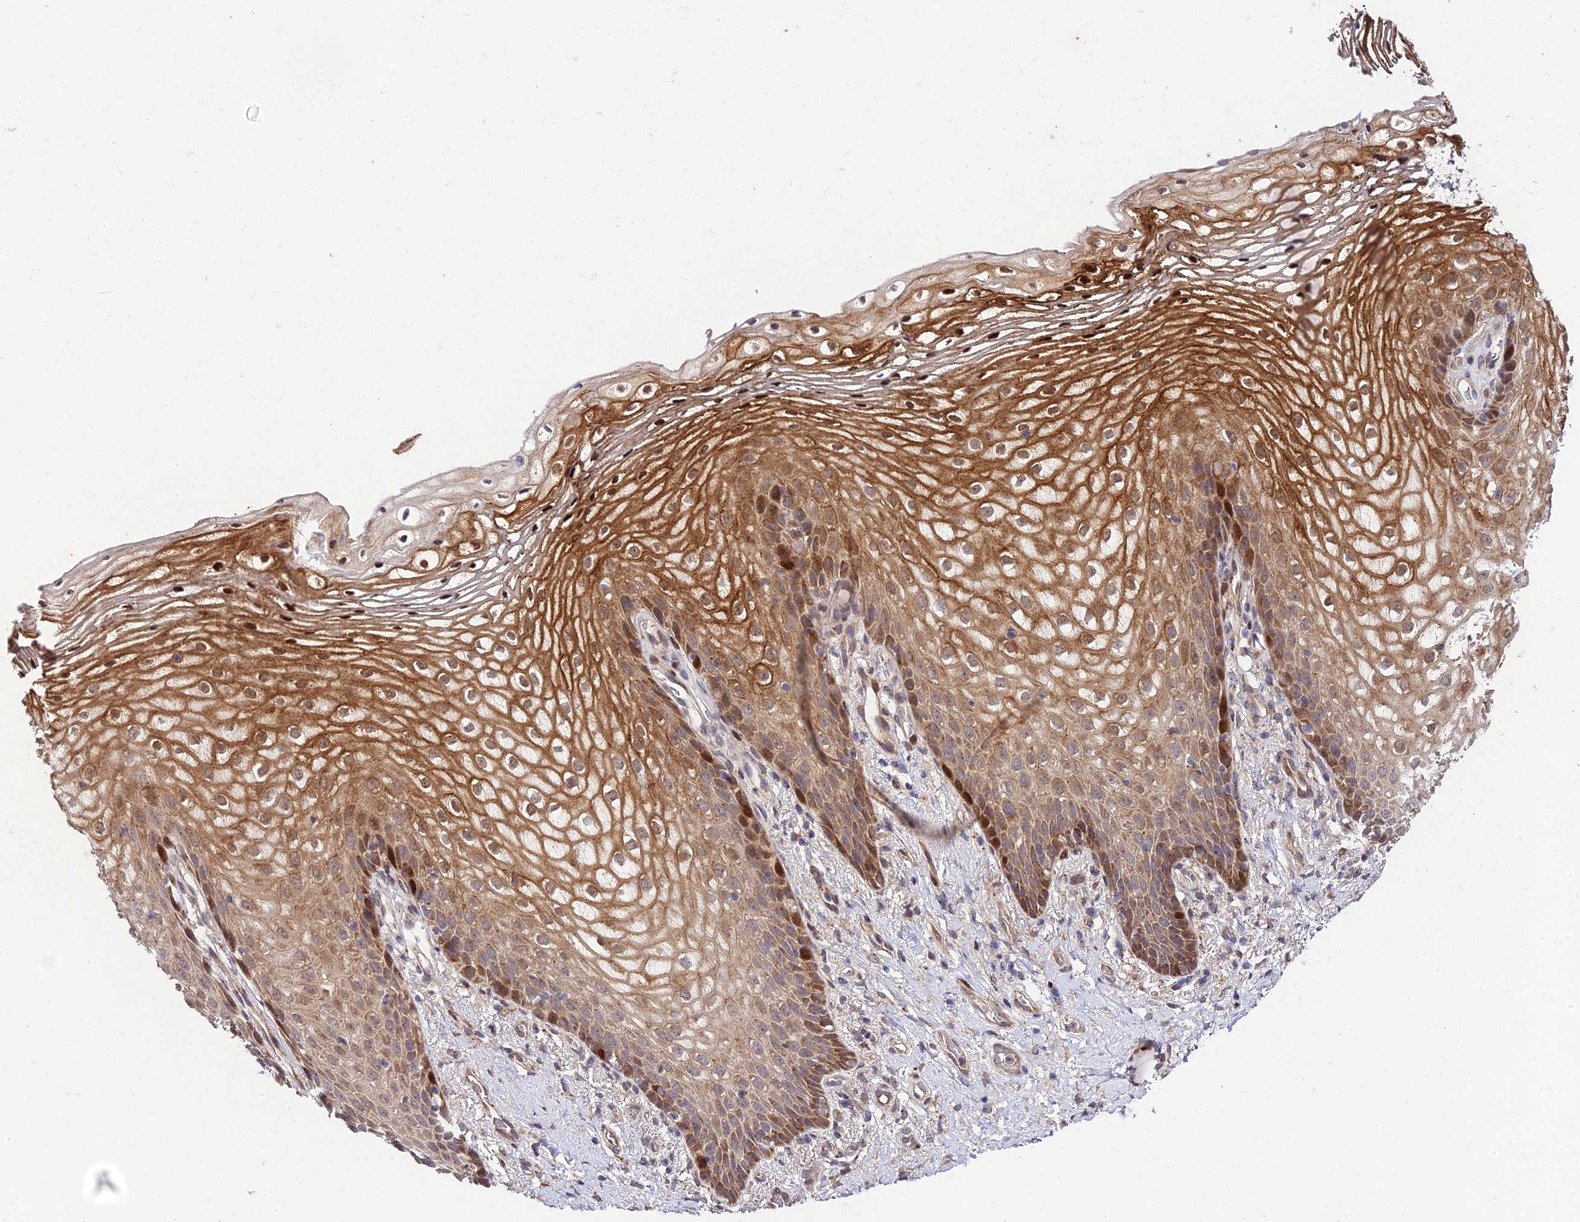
{"staining": {"intensity": "moderate", "quantity": ">75%", "location": "cytoplasmic/membranous,nuclear"}, "tissue": "vagina", "cell_type": "Squamous epithelial cells", "image_type": "normal", "snomed": [{"axis": "morphology", "description": "Normal tissue, NOS"}, {"axis": "topography", "description": "Vagina"}], "caption": "Moderate cytoplasmic/membranous,nuclear expression is seen in approximately >75% of squamous epithelial cells in benign vagina. (Stains: DAB (3,3'-diaminobenzidine) in brown, nuclei in blue, Microscopy: brightfield microscopy at high magnification).", "gene": "MKKS", "patient": {"sex": "female", "age": 60}}